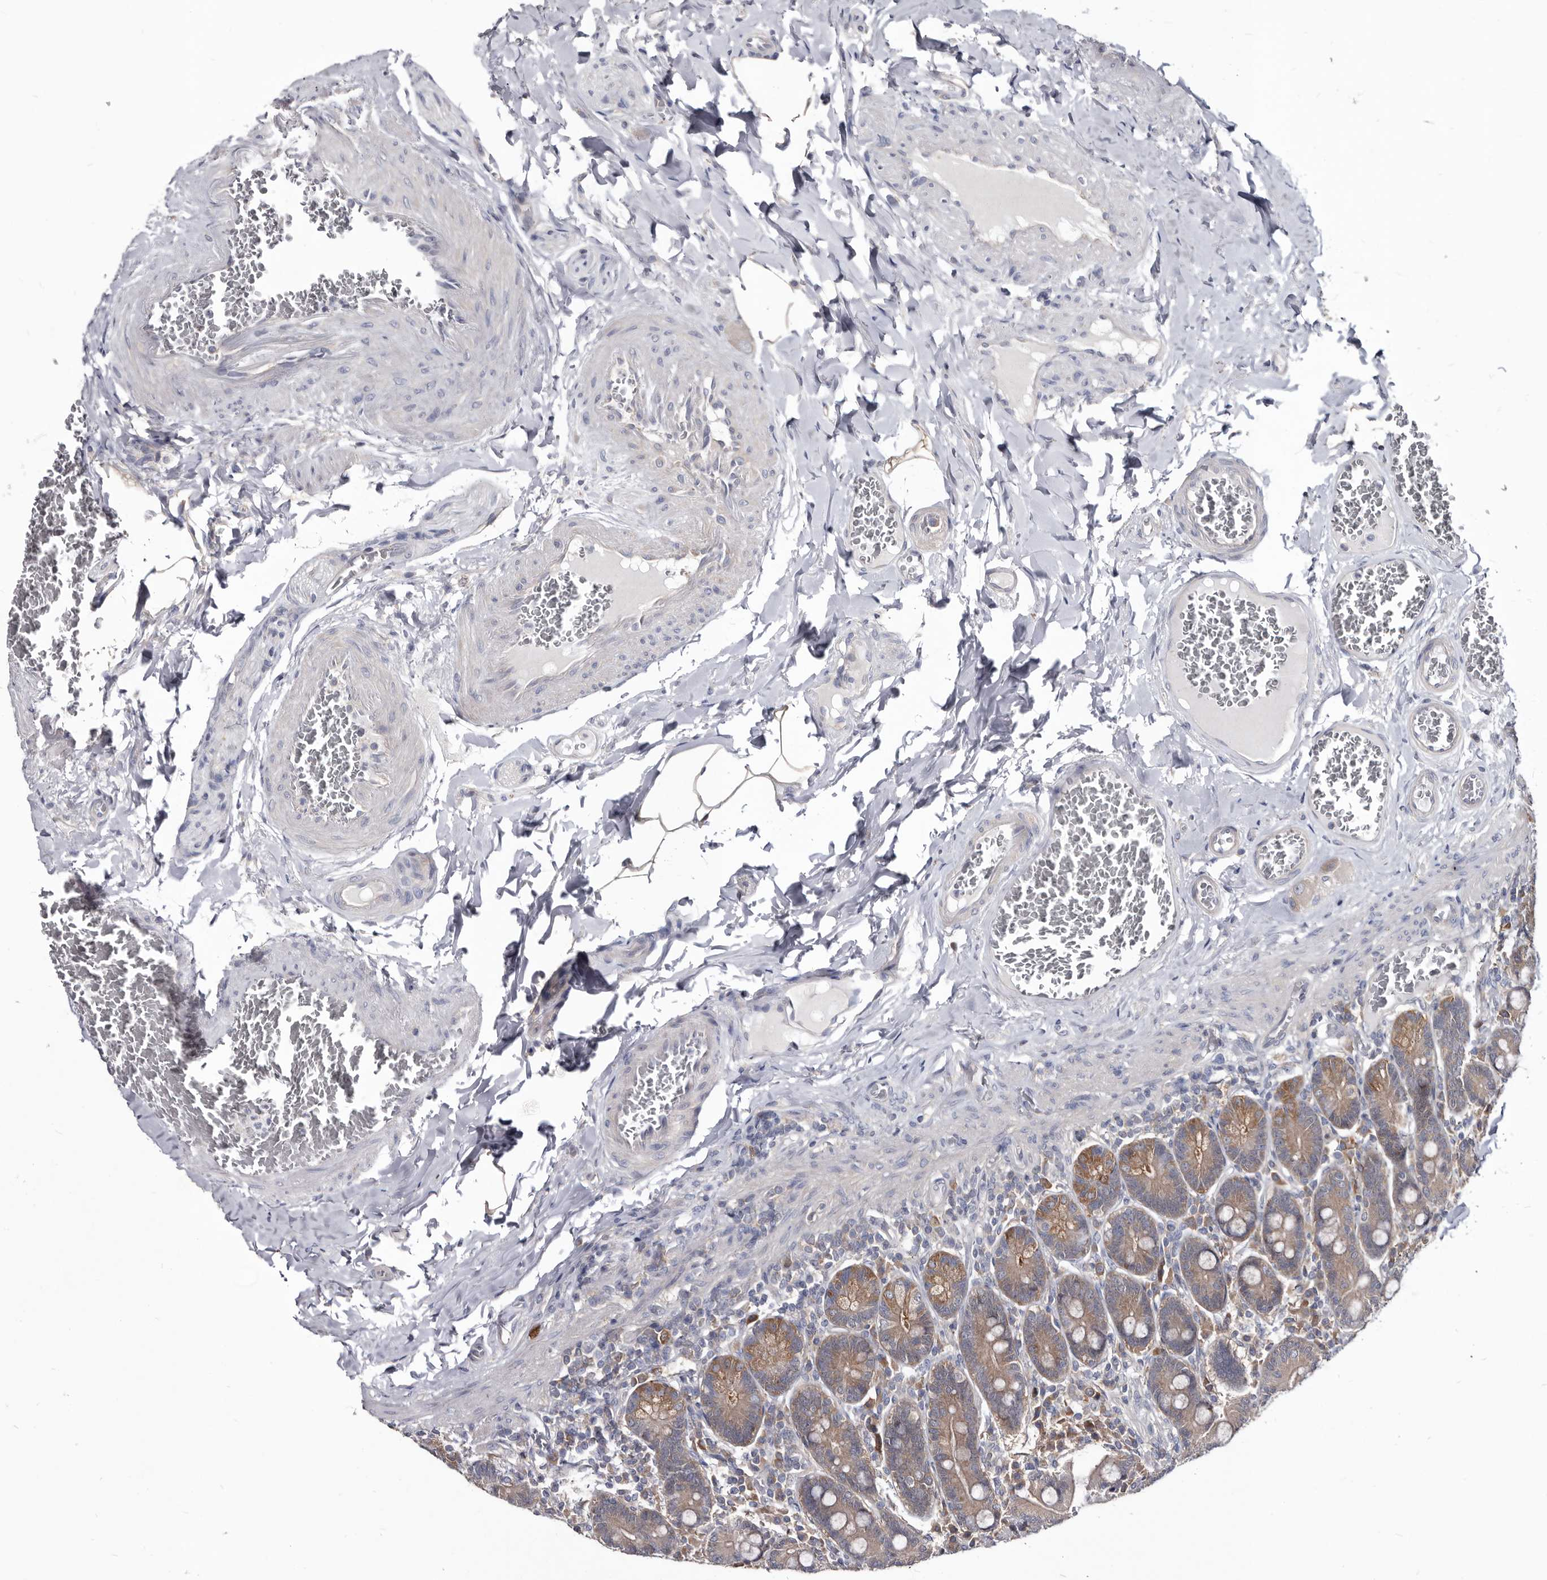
{"staining": {"intensity": "moderate", "quantity": "25%-75%", "location": "cytoplasmic/membranous"}, "tissue": "duodenum", "cell_type": "Glandular cells", "image_type": "normal", "snomed": [{"axis": "morphology", "description": "Normal tissue, NOS"}, {"axis": "topography", "description": "Duodenum"}], "caption": "Immunohistochemical staining of normal human duodenum shows moderate cytoplasmic/membranous protein staining in about 25%-75% of glandular cells. The staining is performed using DAB brown chromogen to label protein expression. The nuclei are counter-stained blue using hematoxylin.", "gene": "ABCF2", "patient": {"sex": "female", "age": 62}}